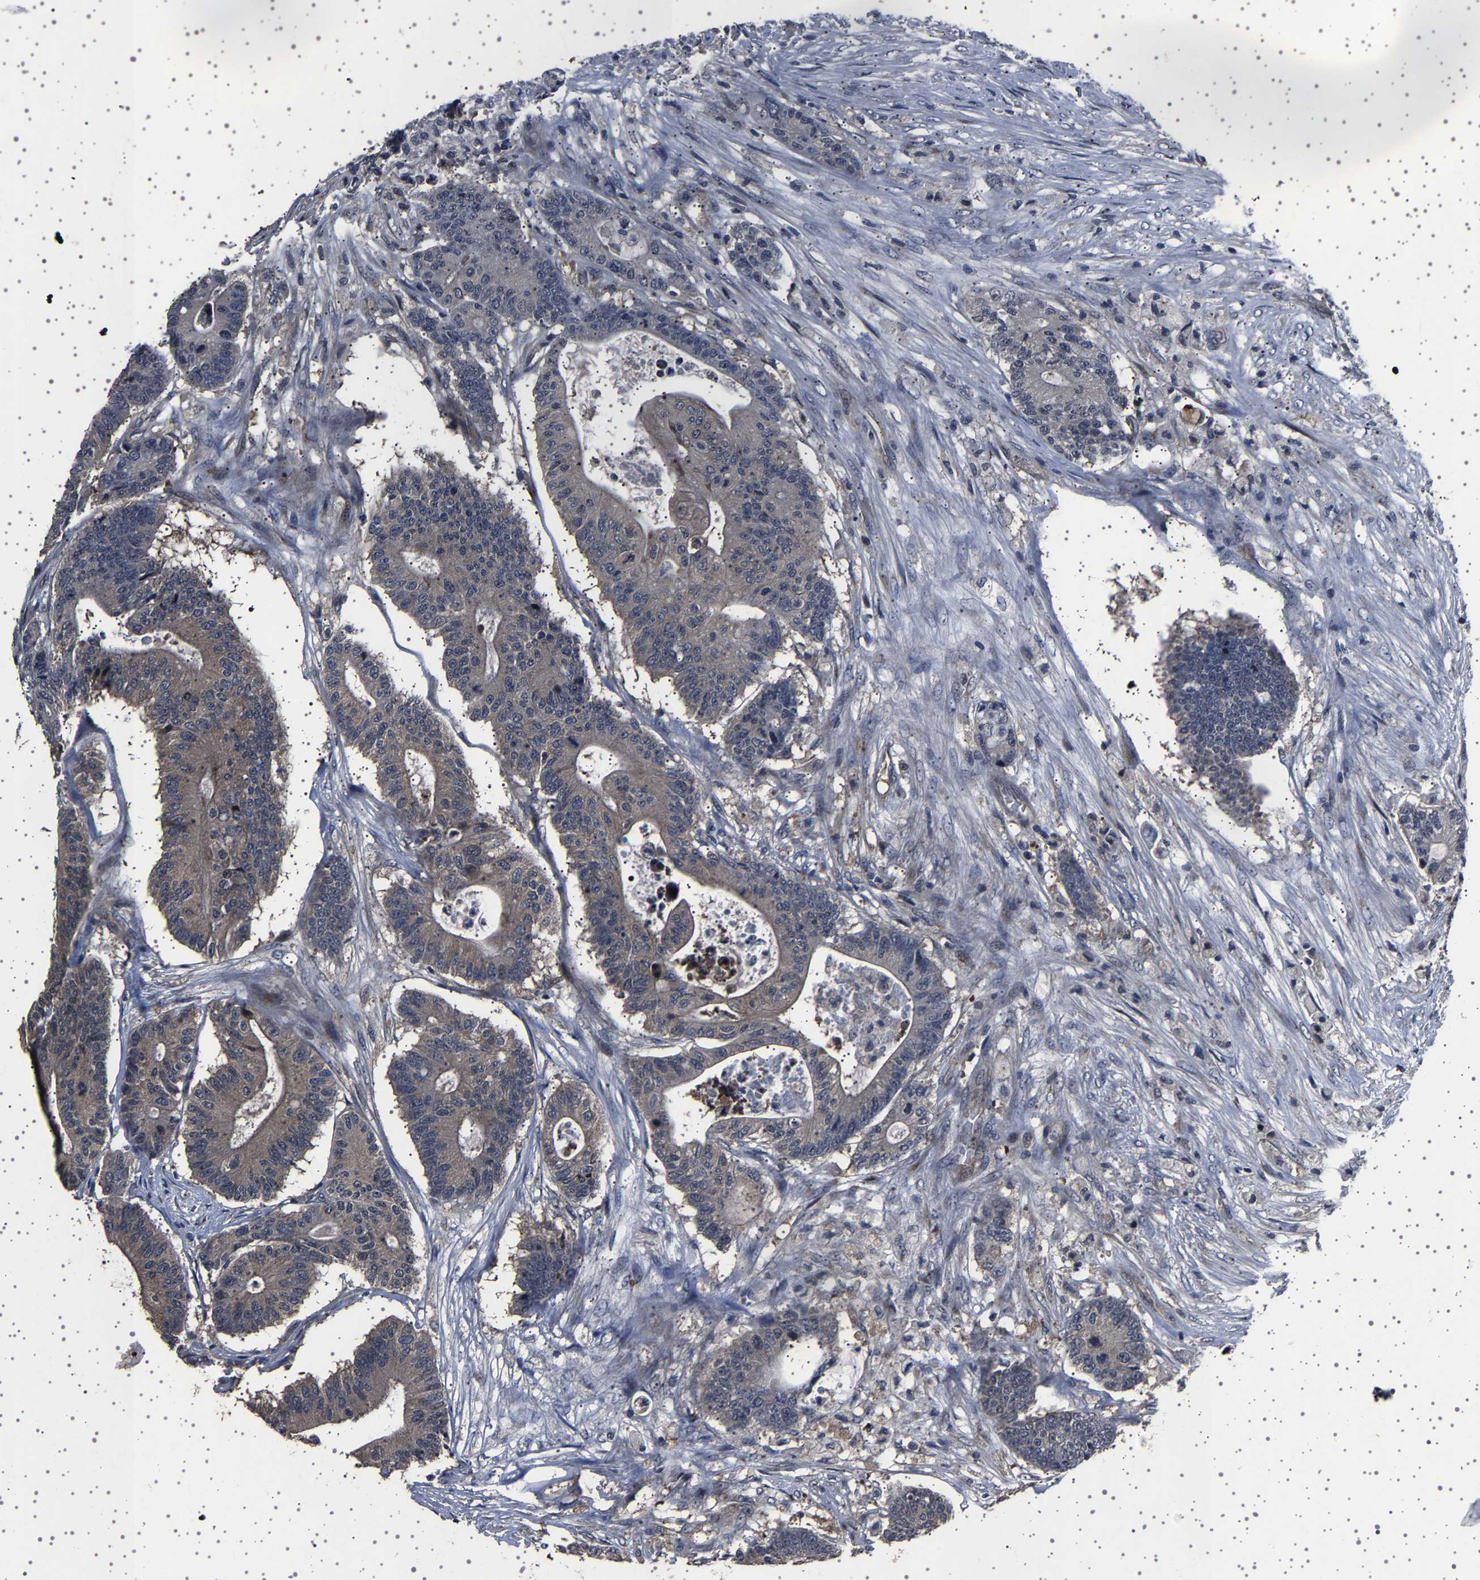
{"staining": {"intensity": "weak", "quantity": "<25%", "location": "cytoplasmic/membranous"}, "tissue": "colorectal cancer", "cell_type": "Tumor cells", "image_type": "cancer", "snomed": [{"axis": "morphology", "description": "Adenocarcinoma, NOS"}, {"axis": "topography", "description": "Colon"}], "caption": "Micrograph shows no protein expression in tumor cells of adenocarcinoma (colorectal) tissue.", "gene": "NCKAP1", "patient": {"sex": "female", "age": 84}}